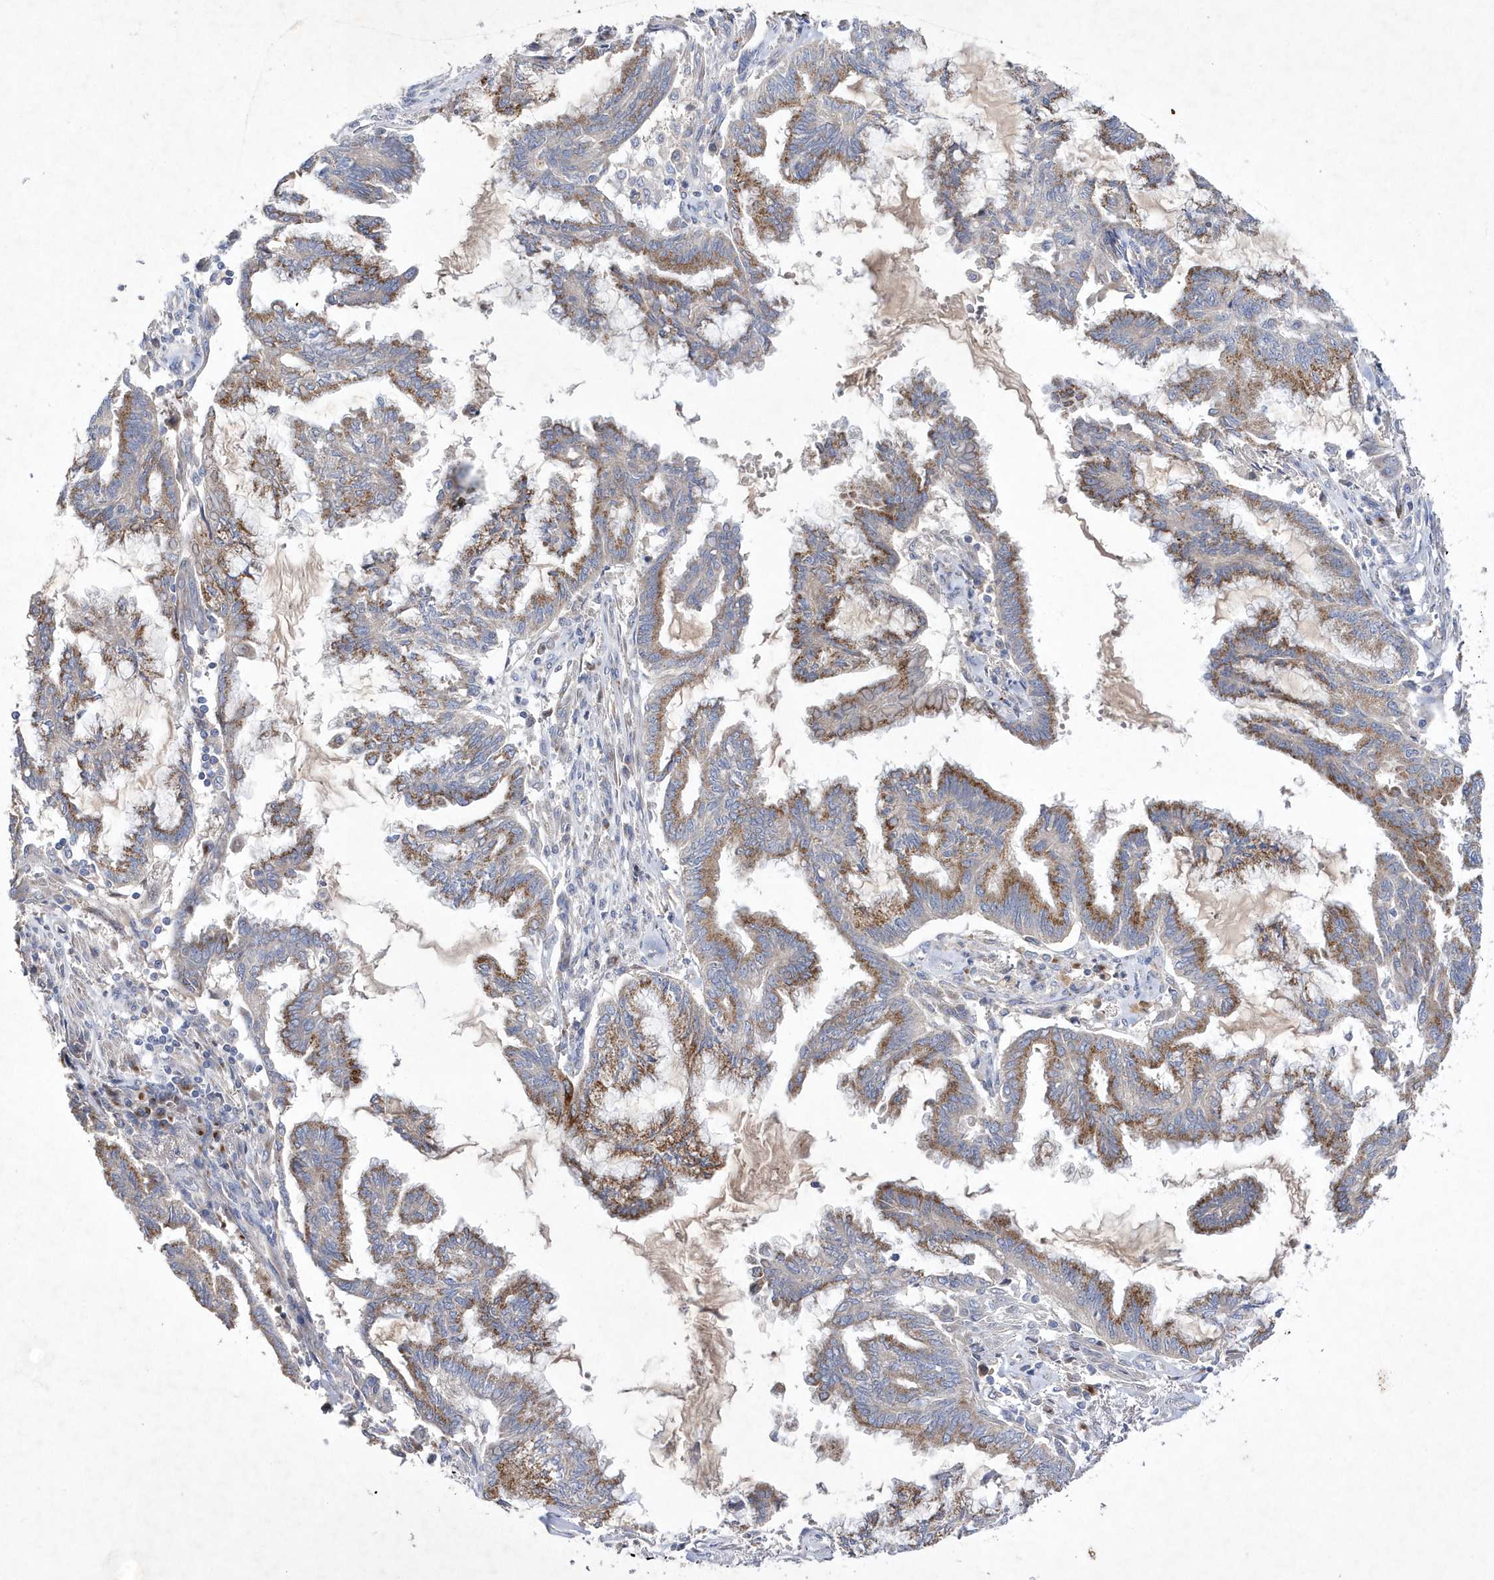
{"staining": {"intensity": "moderate", "quantity": ">75%", "location": "cytoplasmic/membranous"}, "tissue": "endometrial cancer", "cell_type": "Tumor cells", "image_type": "cancer", "snomed": [{"axis": "morphology", "description": "Adenocarcinoma, NOS"}, {"axis": "topography", "description": "Endometrium"}], "caption": "Moderate cytoplasmic/membranous positivity for a protein is appreciated in about >75% of tumor cells of adenocarcinoma (endometrial) using IHC.", "gene": "METTL8", "patient": {"sex": "female", "age": 86}}